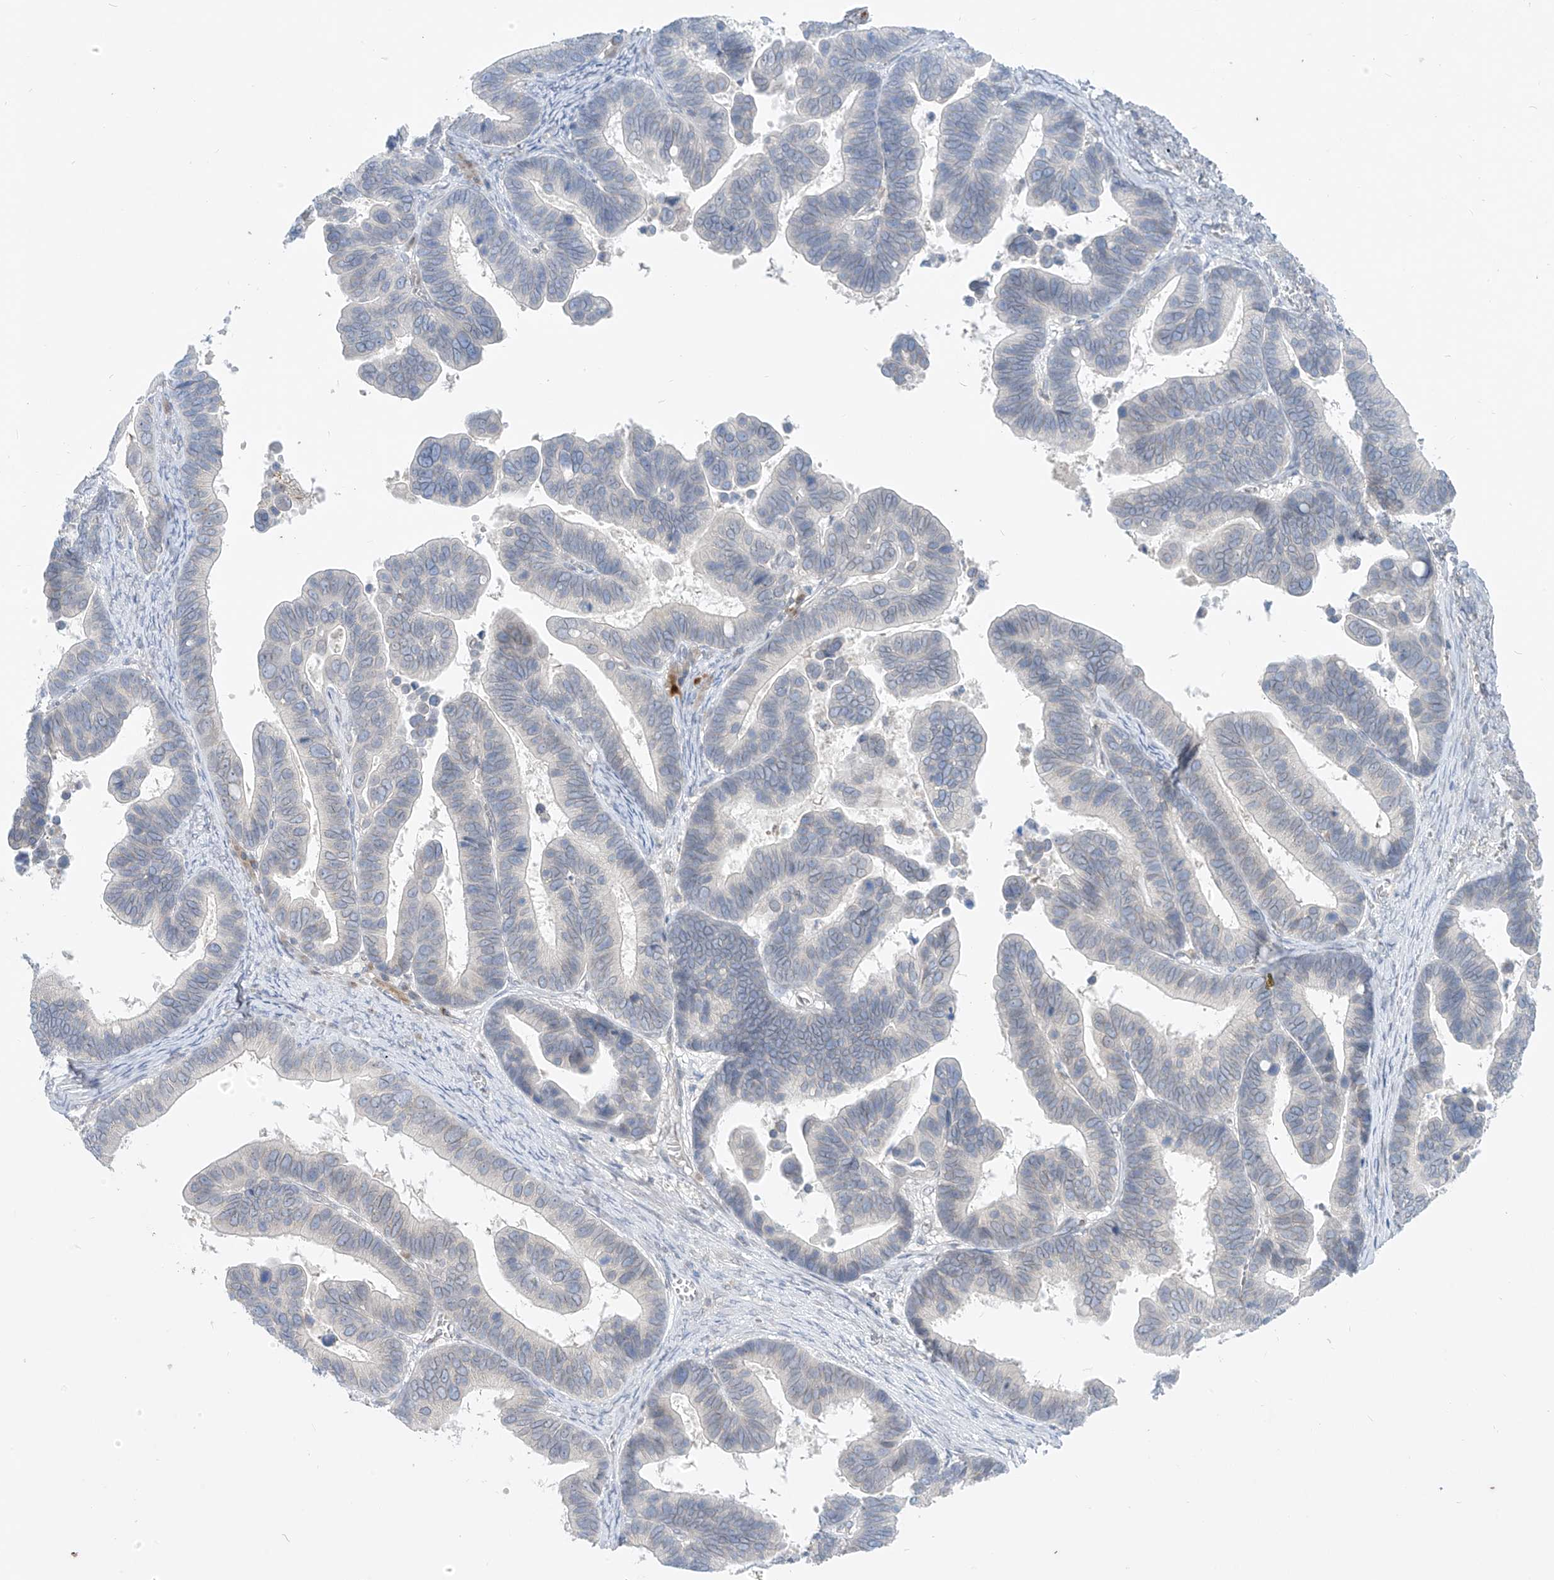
{"staining": {"intensity": "negative", "quantity": "none", "location": "none"}, "tissue": "ovarian cancer", "cell_type": "Tumor cells", "image_type": "cancer", "snomed": [{"axis": "morphology", "description": "Cystadenocarcinoma, serous, NOS"}, {"axis": "topography", "description": "Ovary"}], "caption": "Immunohistochemical staining of human ovarian cancer shows no significant positivity in tumor cells.", "gene": "KRTAP25-1", "patient": {"sex": "female", "age": 56}}